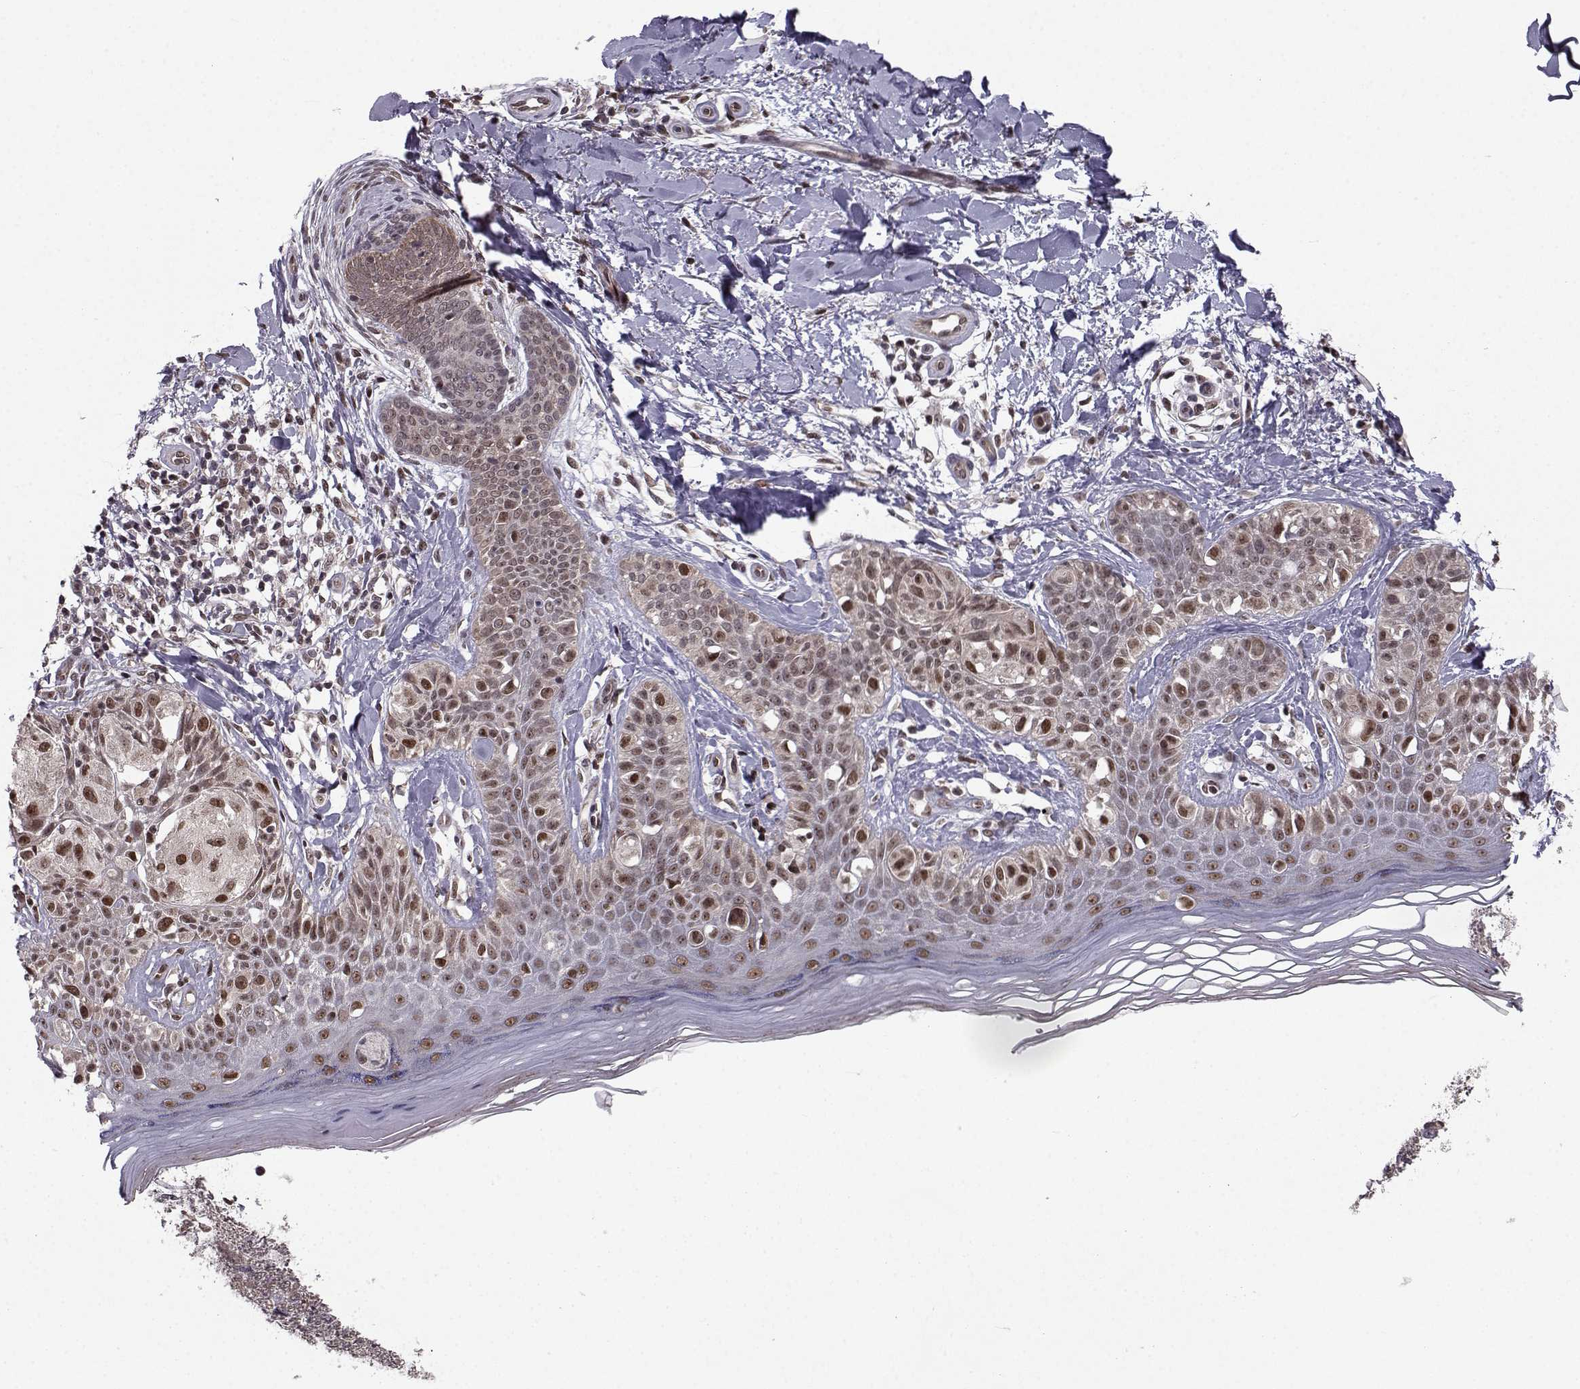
{"staining": {"intensity": "strong", "quantity": ">75%", "location": "nuclear"}, "tissue": "melanoma", "cell_type": "Tumor cells", "image_type": "cancer", "snomed": [{"axis": "morphology", "description": "Malignant melanoma, NOS"}, {"axis": "topography", "description": "Skin"}], "caption": "Brown immunohistochemical staining in melanoma demonstrates strong nuclear positivity in about >75% of tumor cells.", "gene": "PKN2", "patient": {"sex": "female", "age": 73}}